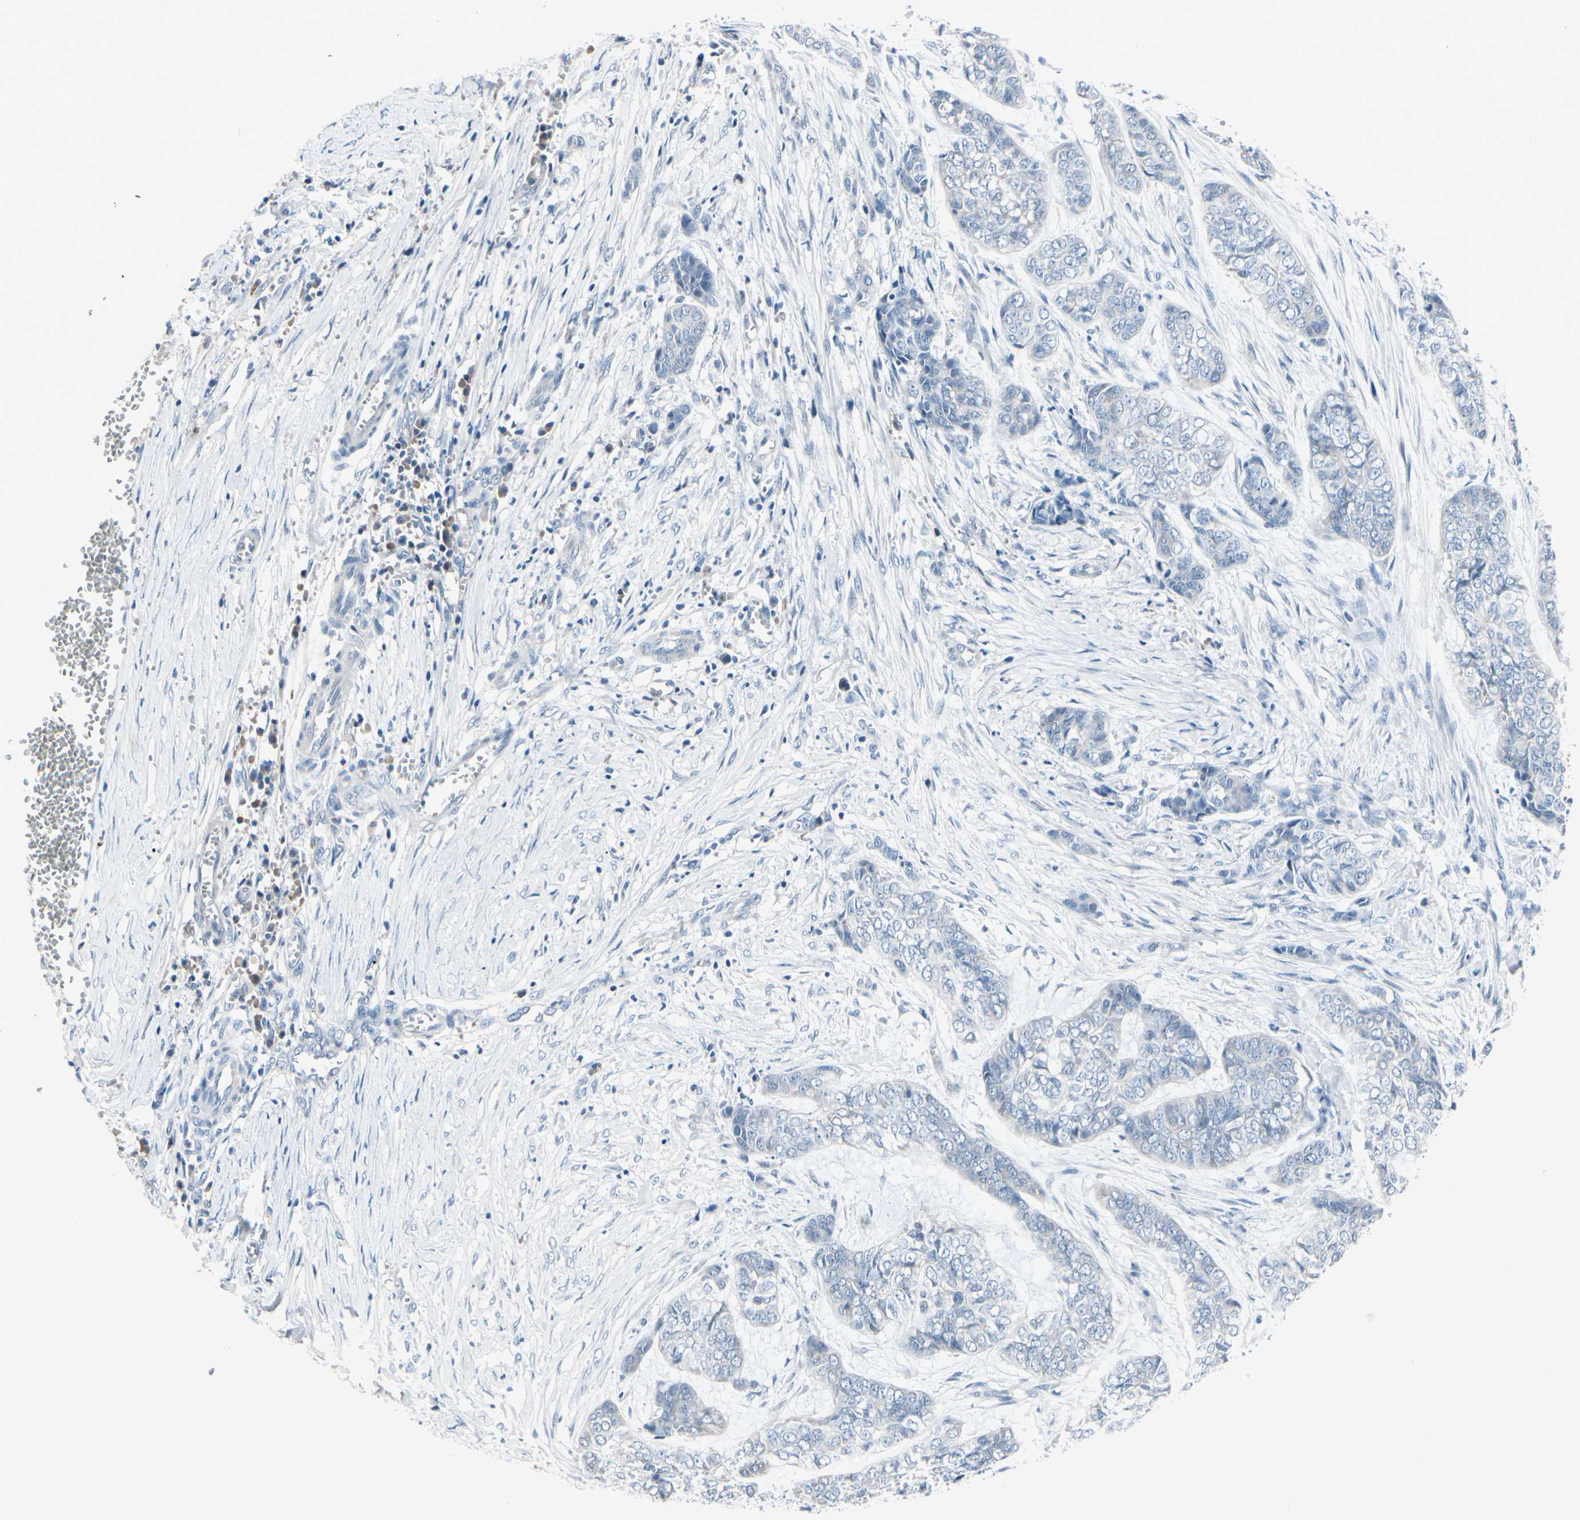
{"staining": {"intensity": "negative", "quantity": "none", "location": "none"}, "tissue": "skin cancer", "cell_type": "Tumor cells", "image_type": "cancer", "snomed": [{"axis": "morphology", "description": "Basal cell carcinoma"}, {"axis": "topography", "description": "Skin"}], "caption": "Immunohistochemical staining of skin basal cell carcinoma shows no significant positivity in tumor cells.", "gene": "PGR", "patient": {"sex": "female", "age": 64}}